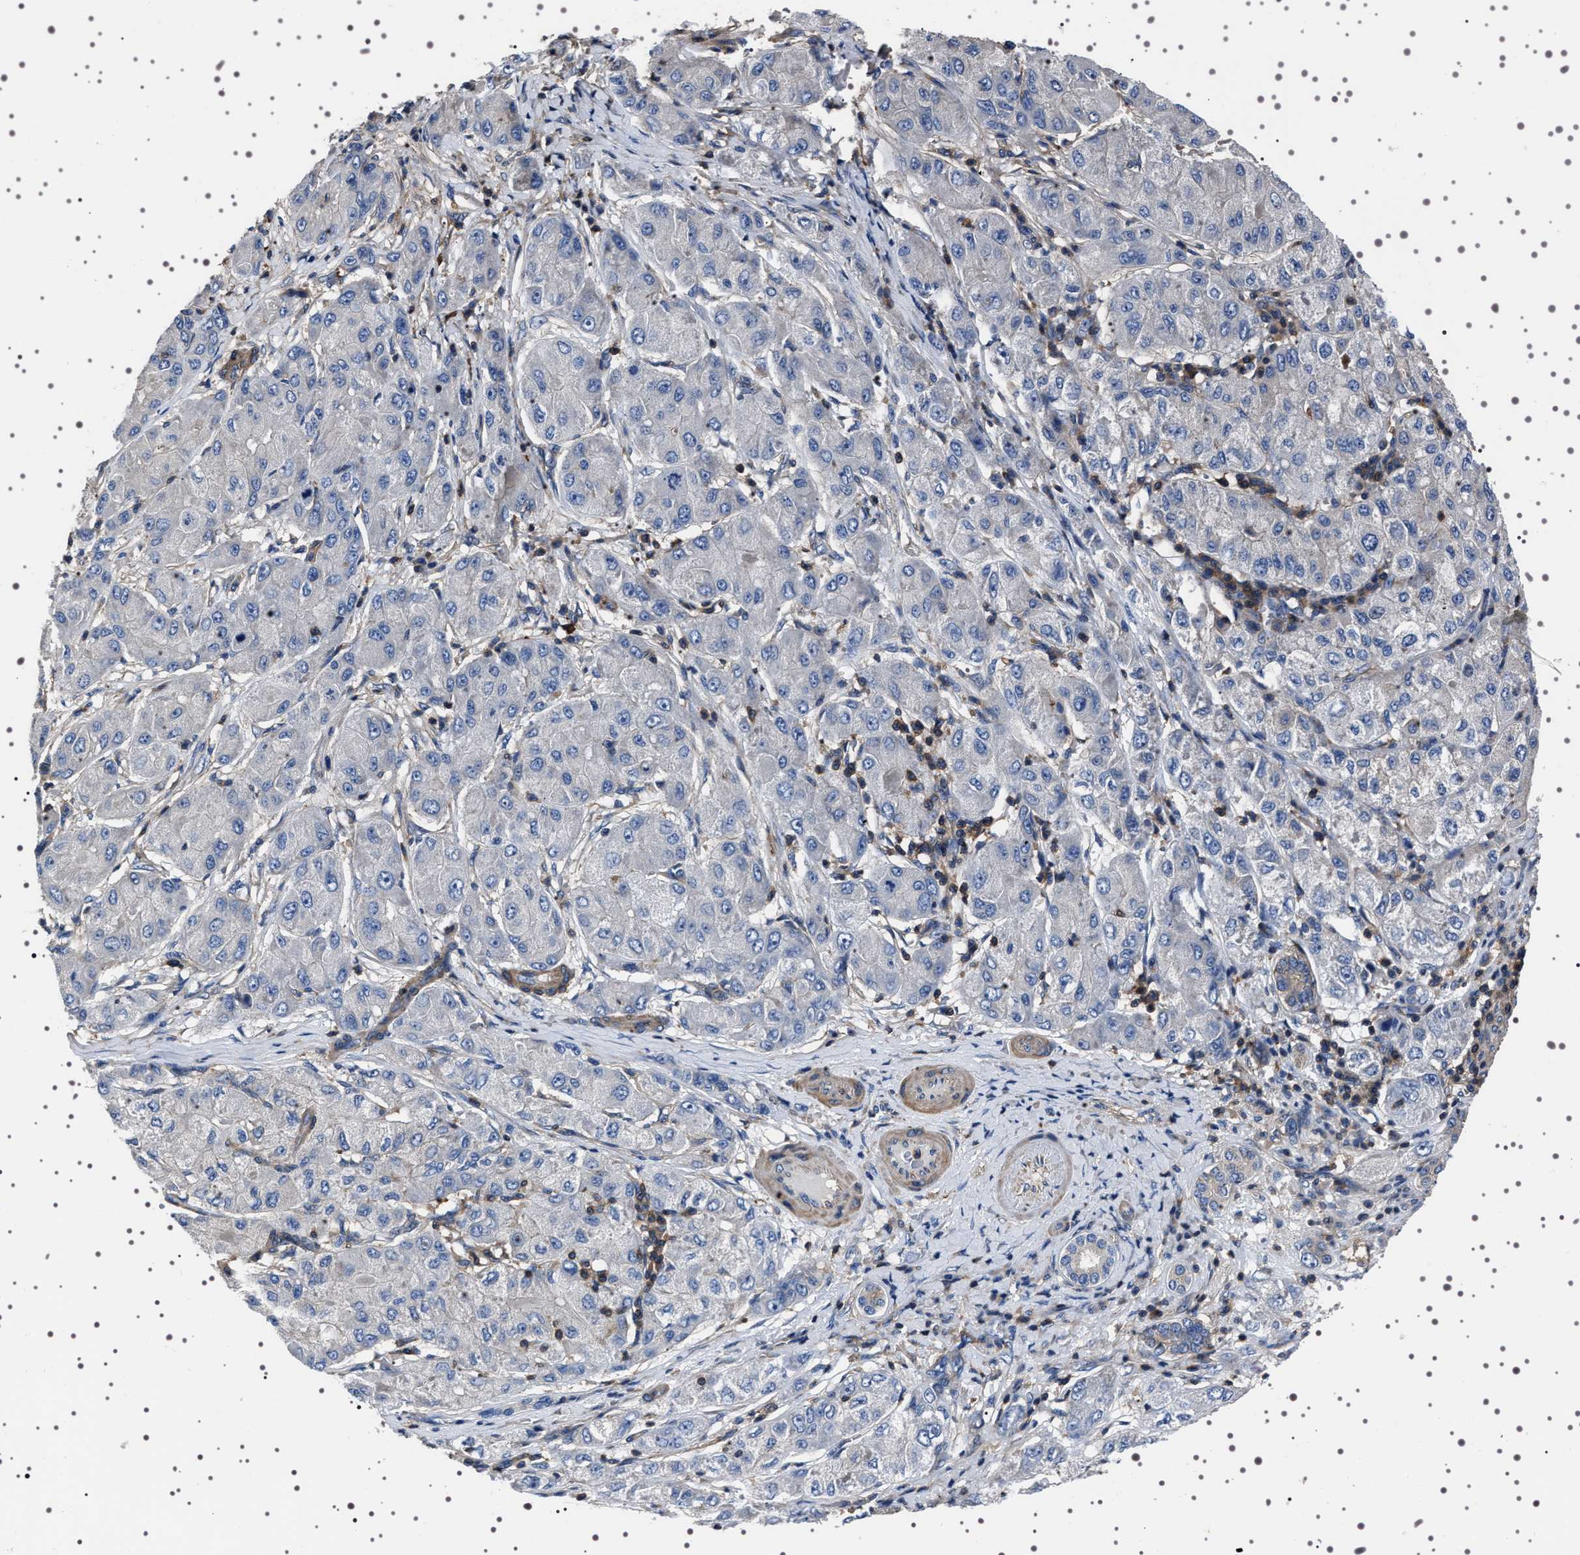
{"staining": {"intensity": "negative", "quantity": "none", "location": "none"}, "tissue": "liver cancer", "cell_type": "Tumor cells", "image_type": "cancer", "snomed": [{"axis": "morphology", "description": "Carcinoma, Hepatocellular, NOS"}, {"axis": "topography", "description": "Liver"}], "caption": "The IHC image has no significant staining in tumor cells of liver cancer (hepatocellular carcinoma) tissue.", "gene": "WDR1", "patient": {"sex": "male", "age": 80}}